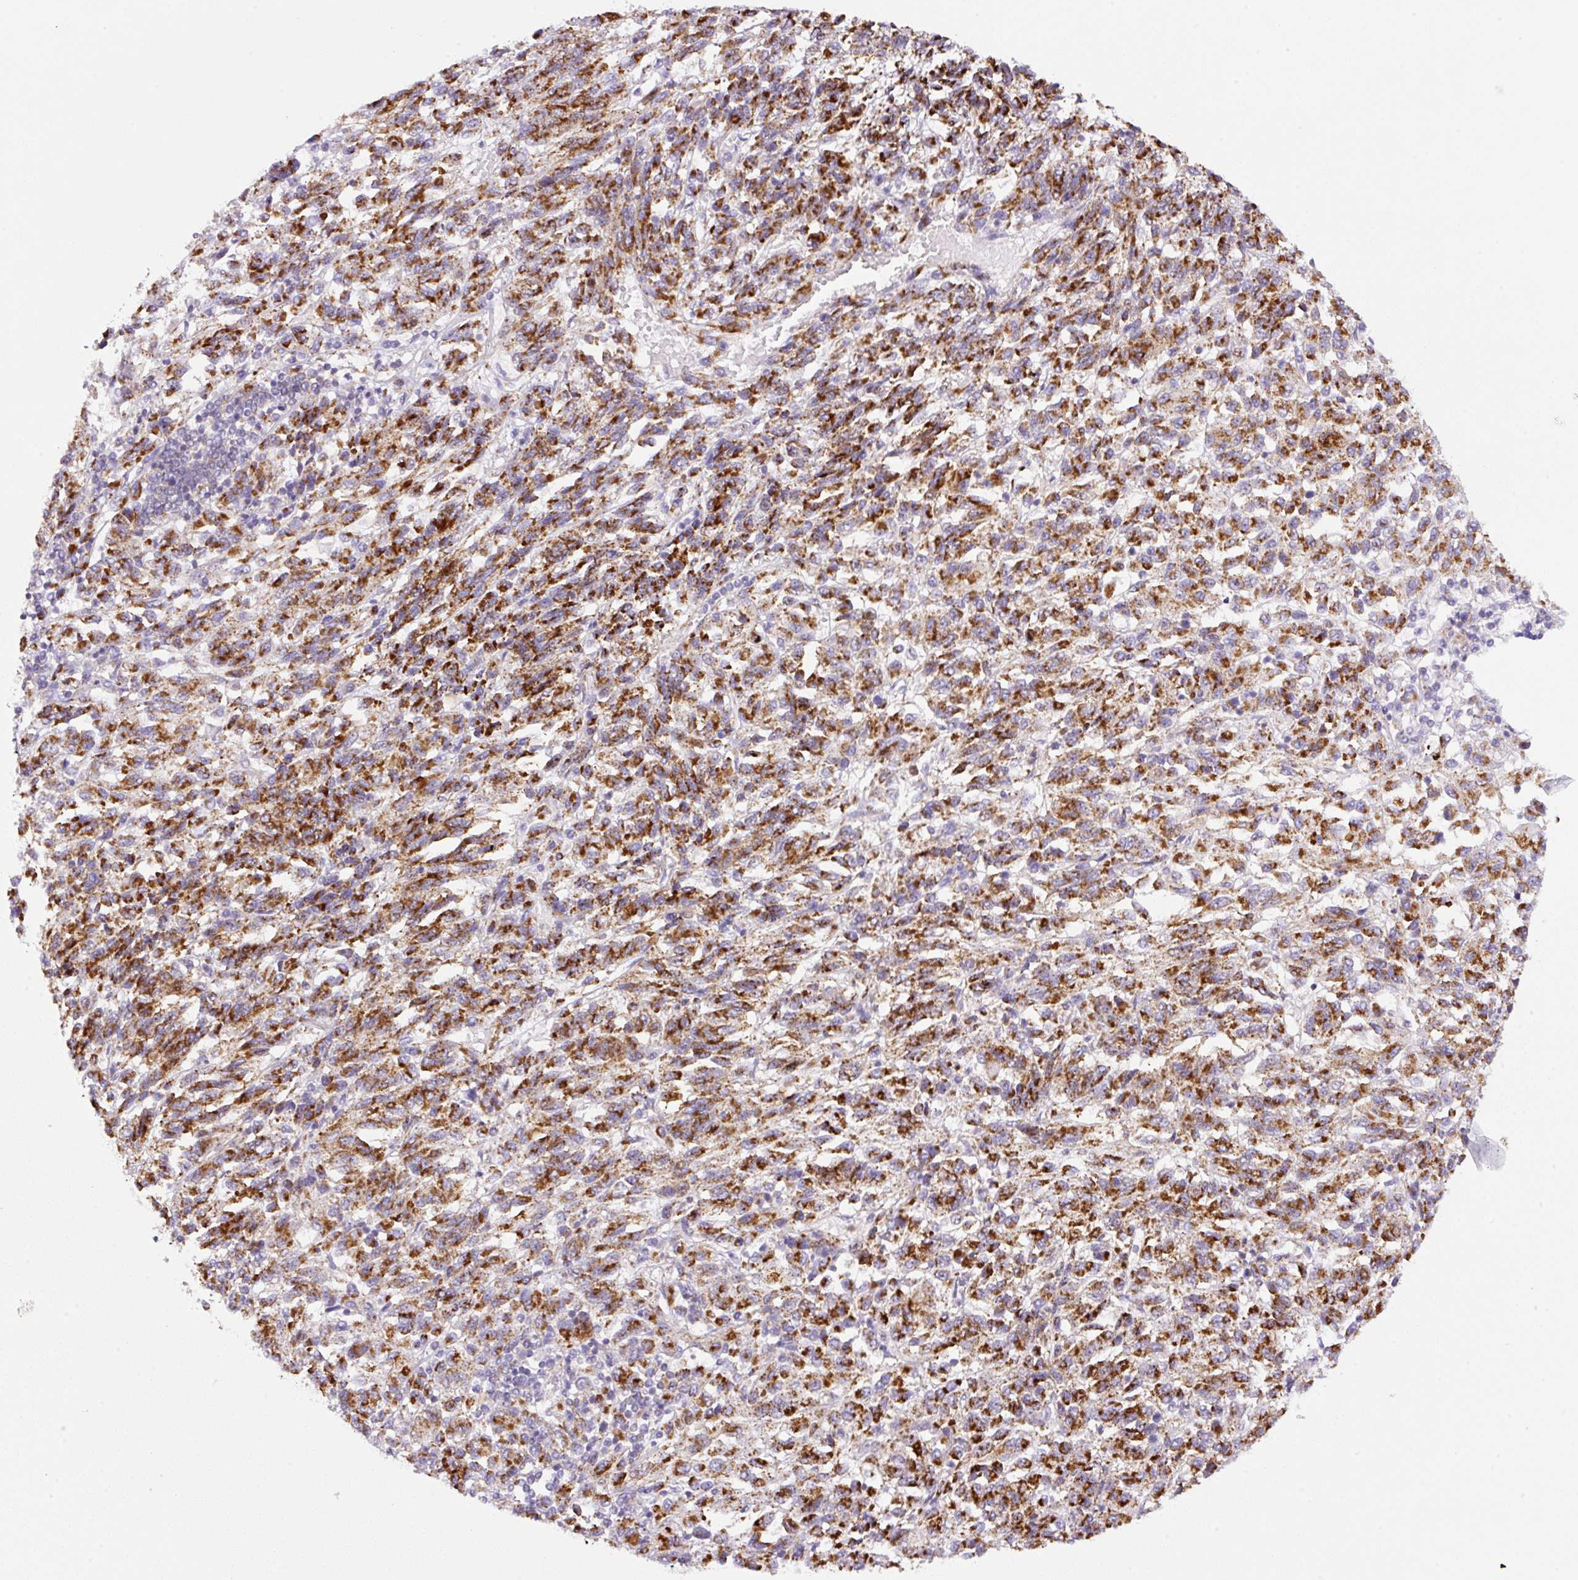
{"staining": {"intensity": "strong", "quantity": ">75%", "location": "cytoplasmic/membranous"}, "tissue": "melanoma", "cell_type": "Tumor cells", "image_type": "cancer", "snomed": [{"axis": "morphology", "description": "Malignant melanoma, Metastatic site"}, {"axis": "topography", "description": "Lung"}], "caption": "Immunohistochemical staining of human malignant melanoma (metastatic site) shows high levels of strong cytoplasmic/membranous protein expression in approximately >75% of tumor cells. The staining was performed using DAB to visualize the protein expression in brown, while the nuclei were stained in blue with hematoxylin (Magnification: 20x).", "gene": "NF1", "patient": {"sex": "male", "age": 64}}